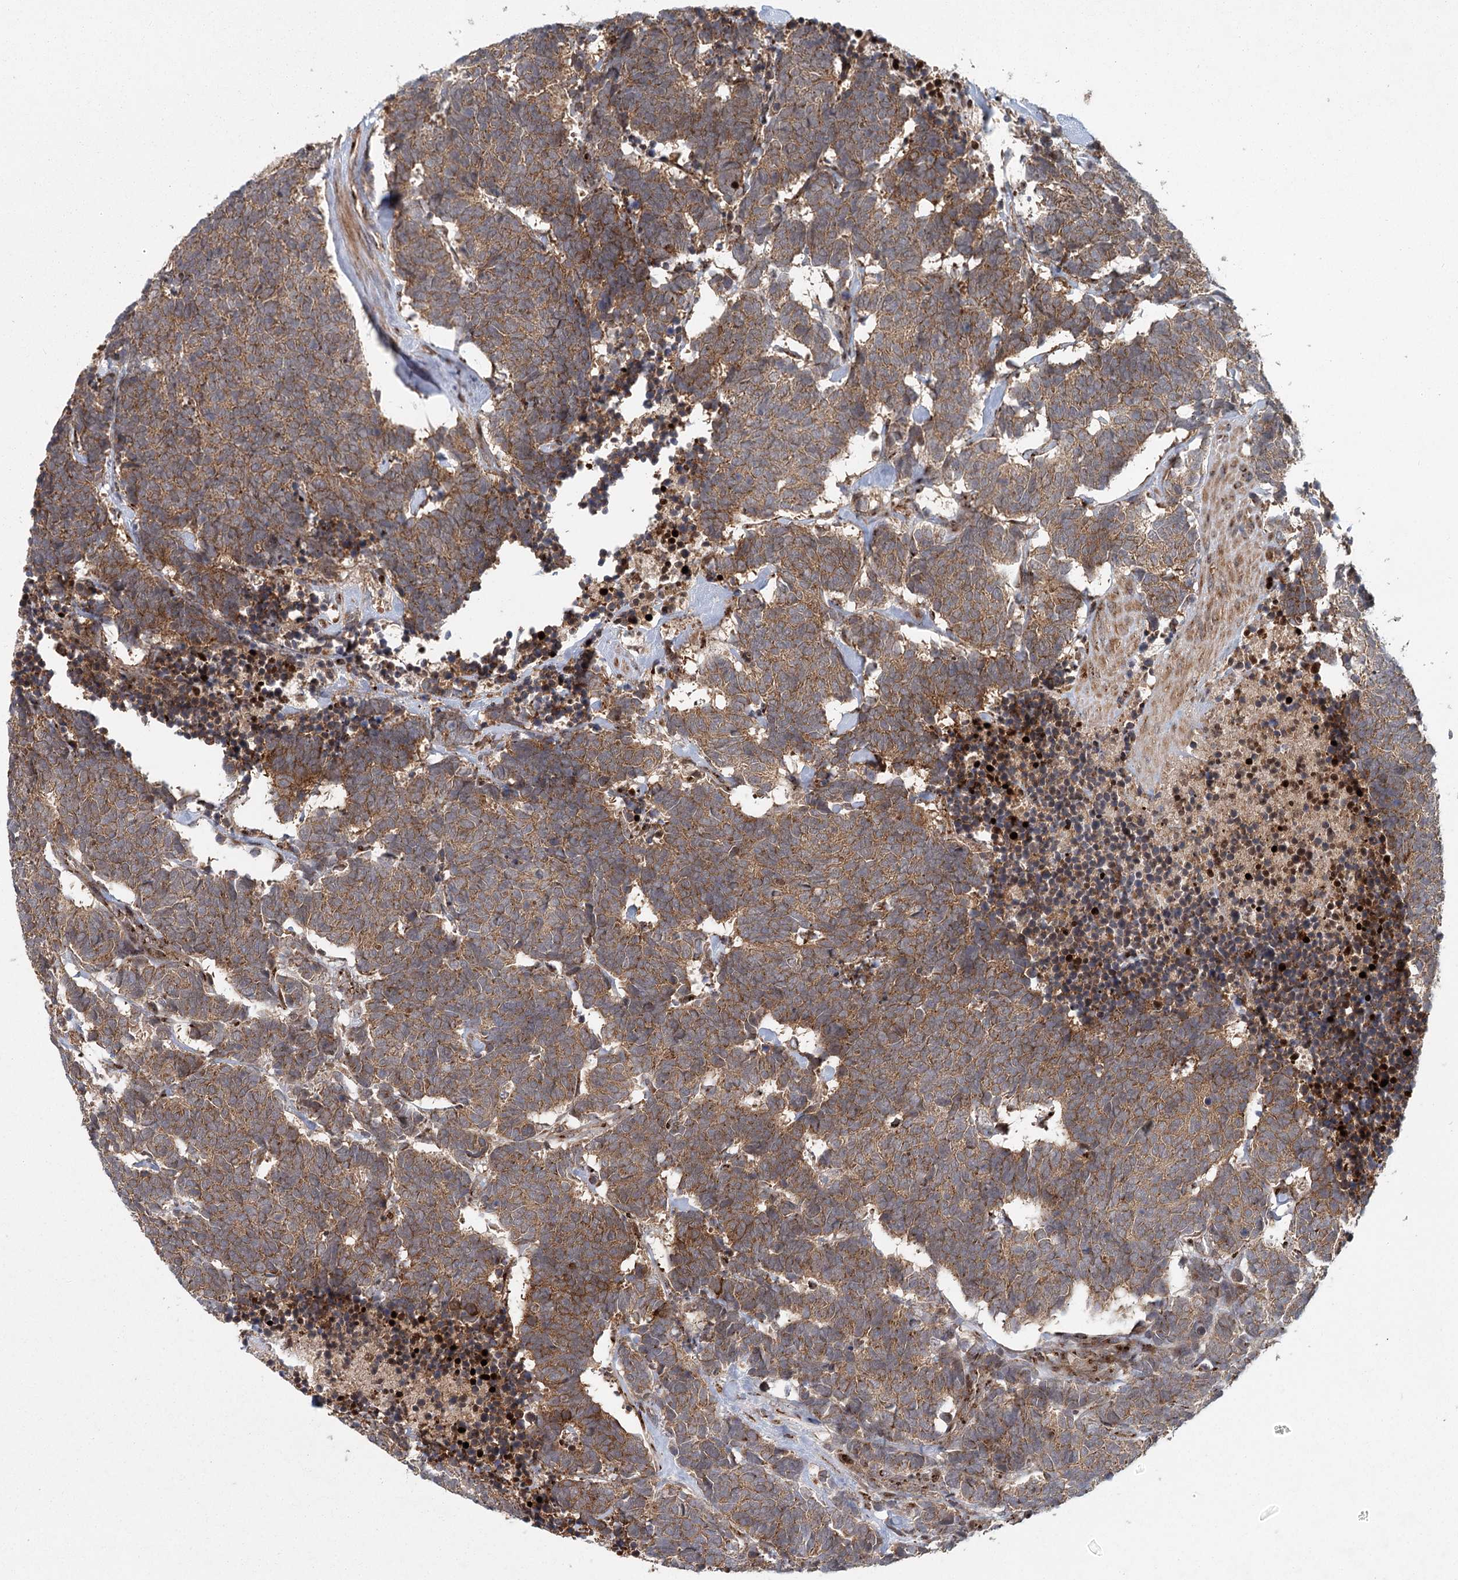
{"staining": {"intensity": "moderate", "quantity": ">75%", "location": "cytoplasmic/membranous"}, "tissue": "carcinoid", "cell_type": "Tumor cells", "image_type": "cancer", "snomed": [{"axis": "morphology", "description": "Carcinoma, NOS"}, {"axis": "morphology", "description": "Carcinoid, malignant, NOS"}, {"axis": "topography", "description": "Urinary bladder"}], "caption": "Approximately >75% of tumor cells in human carcinoid demonstrate moderate cytoplasmic/membranous protein positivity as visualized by brown immunohistochemical staining.", "gene": "IFT46", "patient": {"sex": "male", "age": 57}}